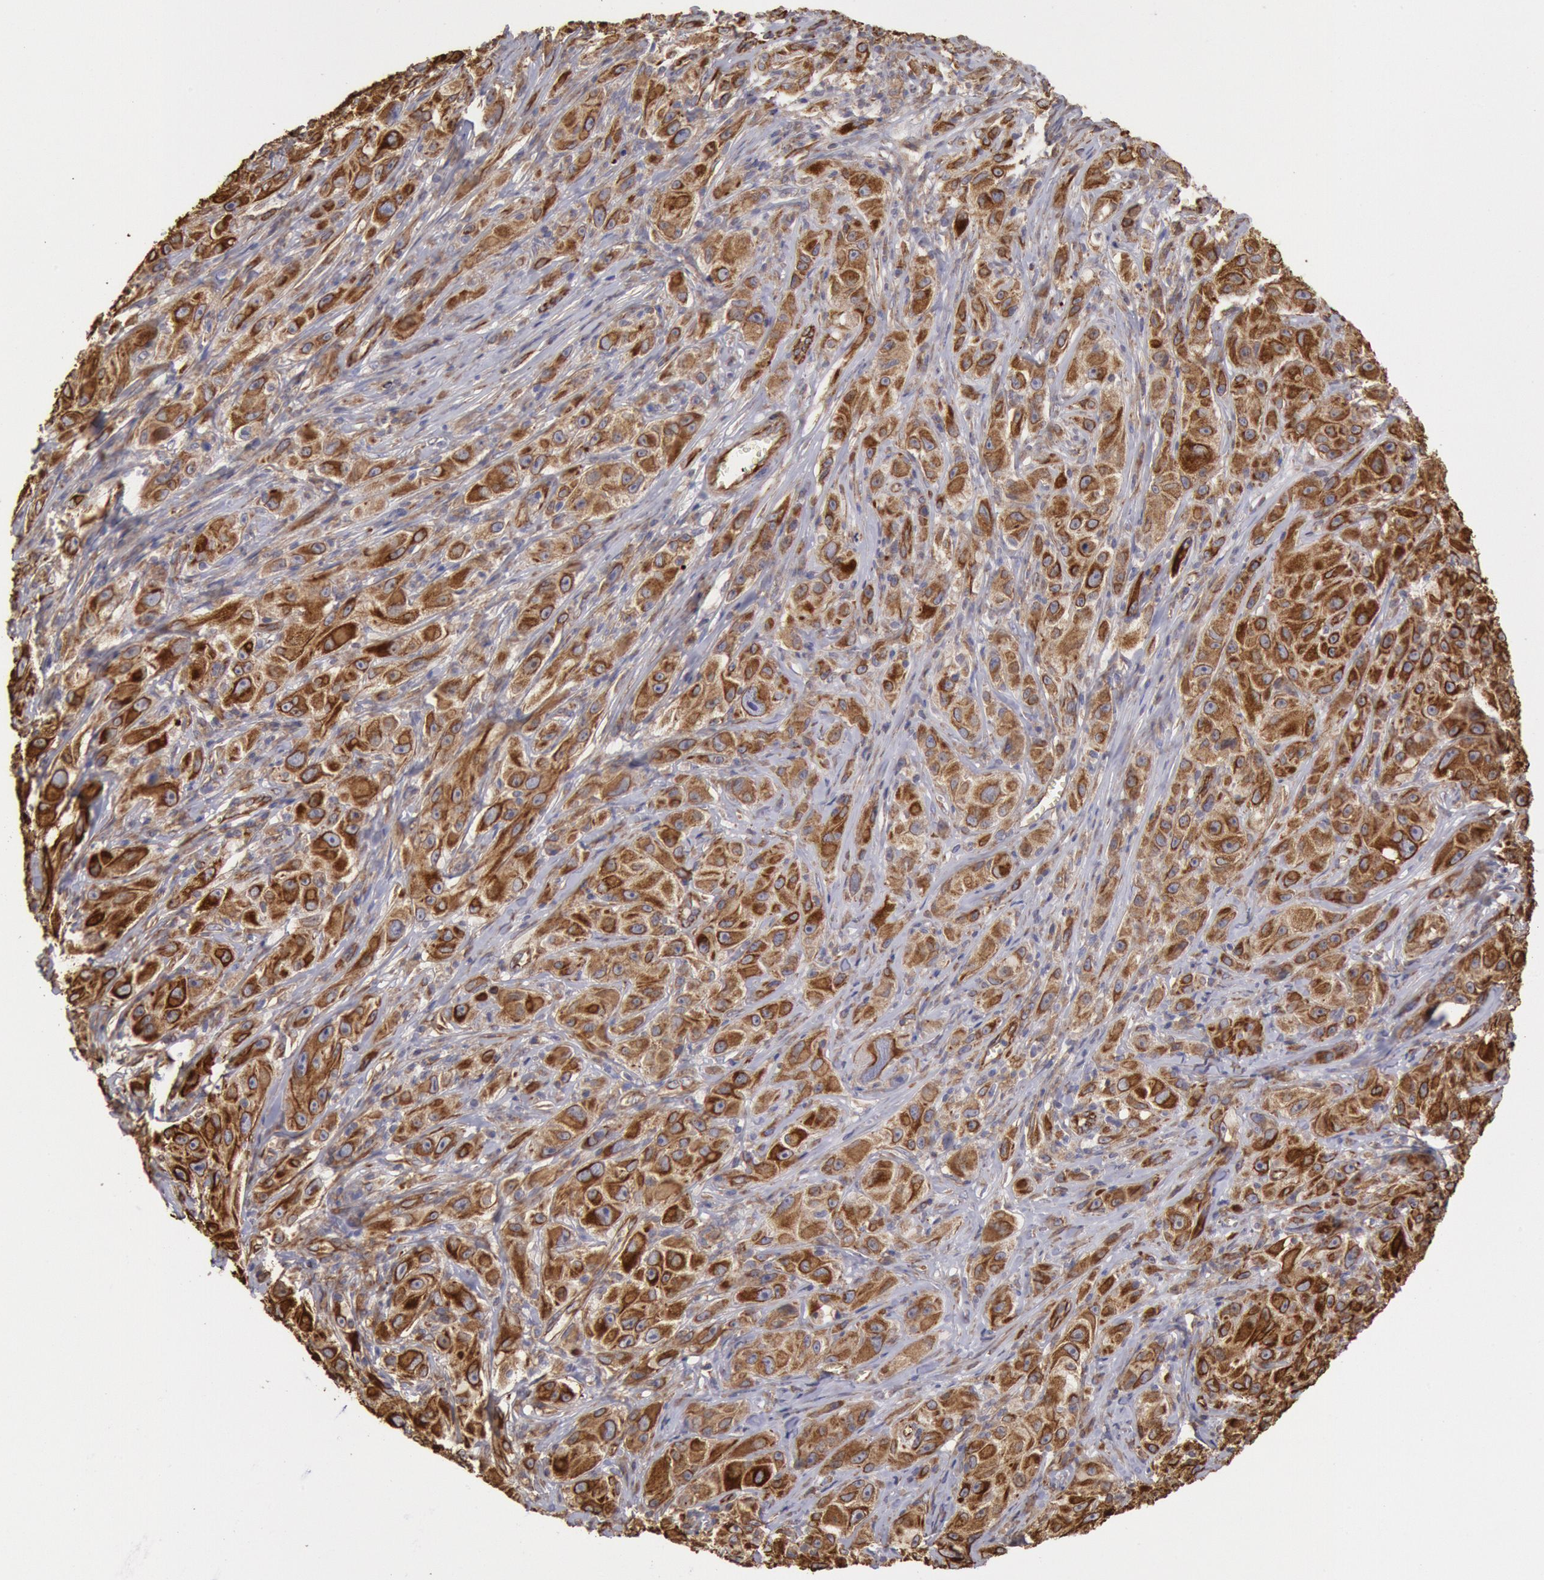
{"staining": {"intensity": "moderate", "quantity": ">75%", "location": "cytoplasmic/membranous"}, "tissue": "melanoma", "cell_type": "Tumor cells", "image_type": "cancer", "snomed": [{"axis": "morphology", "description": "Malignant melanoma, NOS"}, {"axis": "topography", "description": "Skin"}], "caption": "Immunohistochemical staining of malignant melanoma demonstrates moderate cytoplasmic/membranous protein staining in approximately >75% of tumor cells.", "gene": "RNF139", "patient": {"sex": "male", "age": 56}}